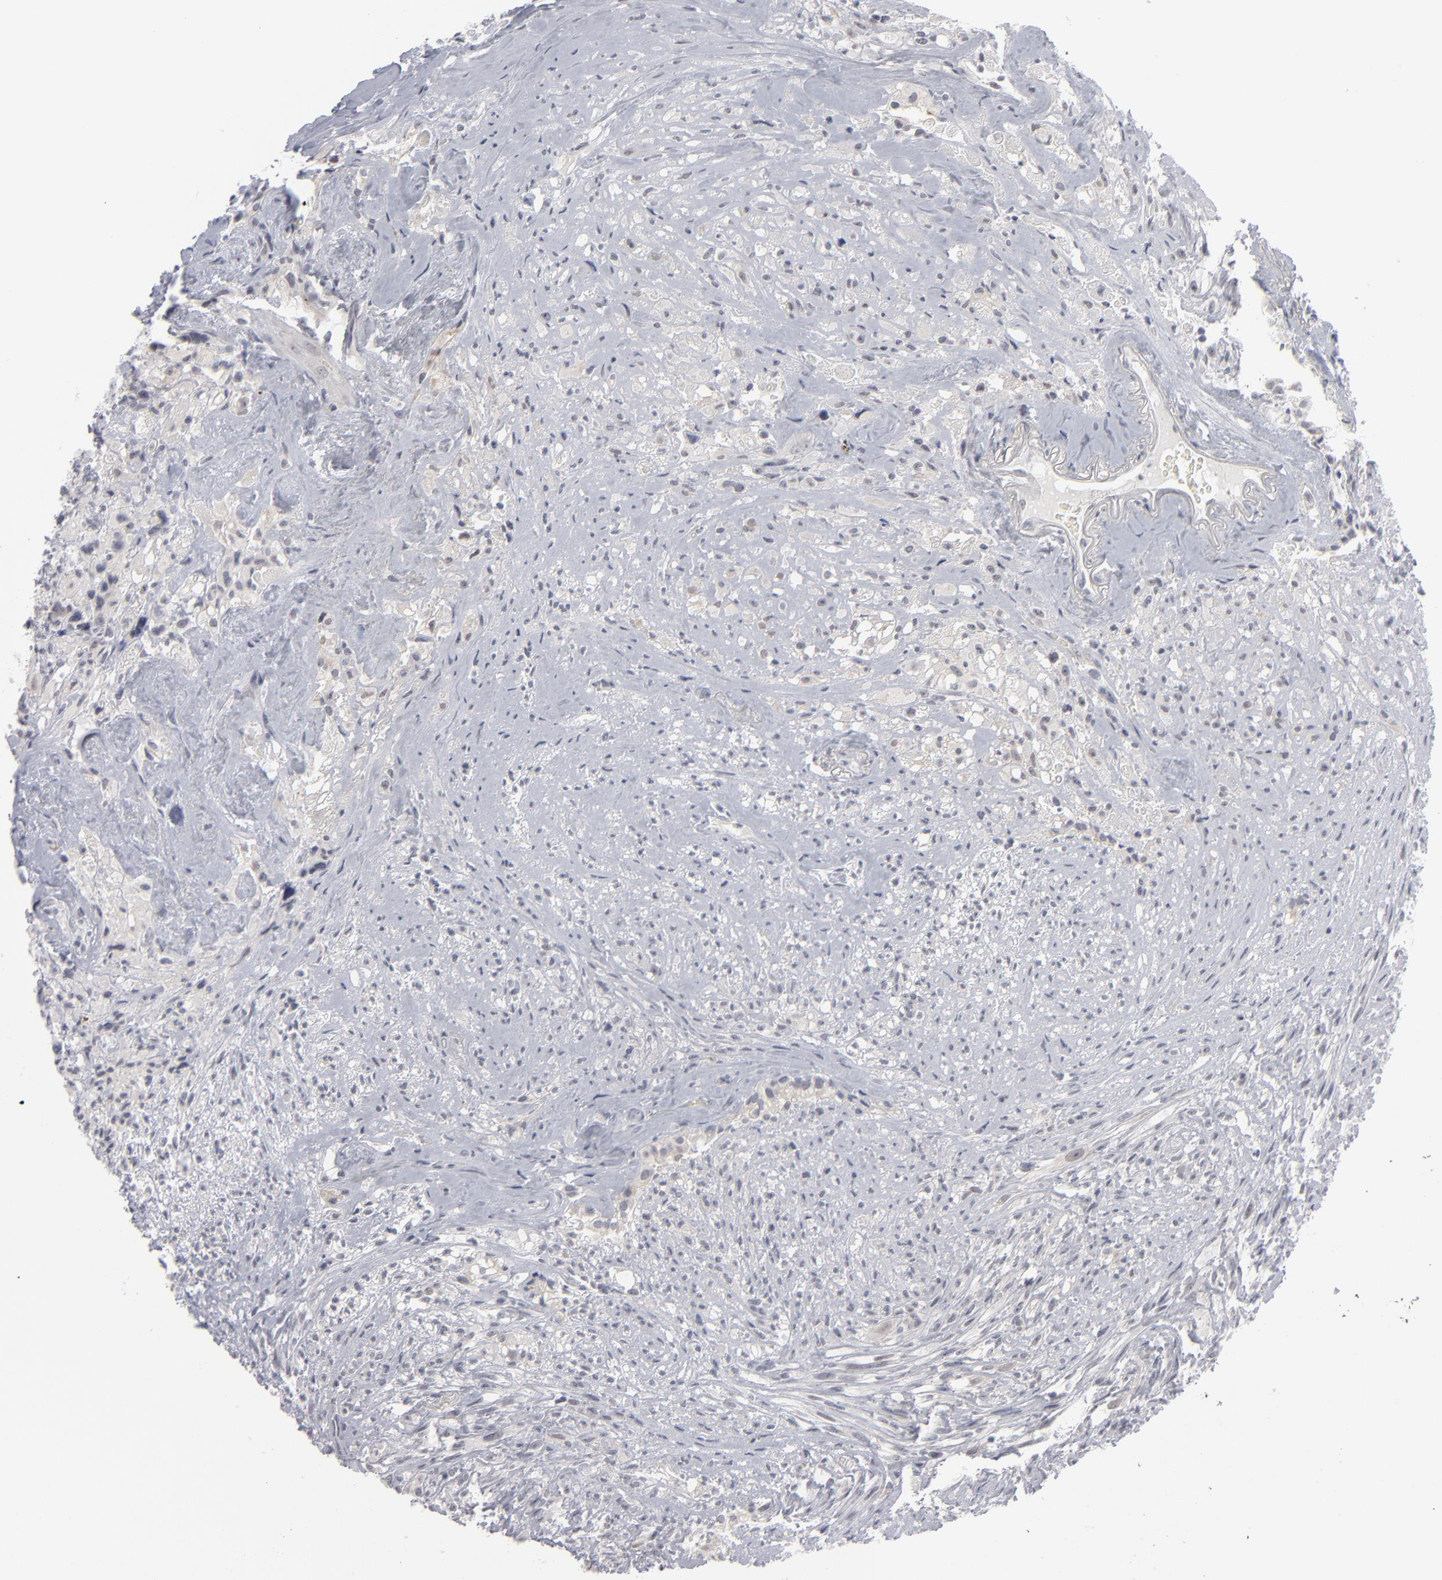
{"staining": {"intensity": "negative", "quantity": "none", "location": "none"}, "tissue": "glioma", "cell_type": "Tumor cells", "image_type": "cancer", "snomed": [{"axis": "morphology", "description": "Glioma, malignant, High grade"}, {"axis": "topography", "description": "Brain"}], "caption": "High magnification brightfield microscopy of malignant glioma (high-grade) stained with DAB (3,3'-diaminobenzidine) (brown) and counterstained with hematoxylin (blue): tumor cells show no significant expression.", "gene": "KIAA1210", "patient": {"sex": "male", "age": 48}}